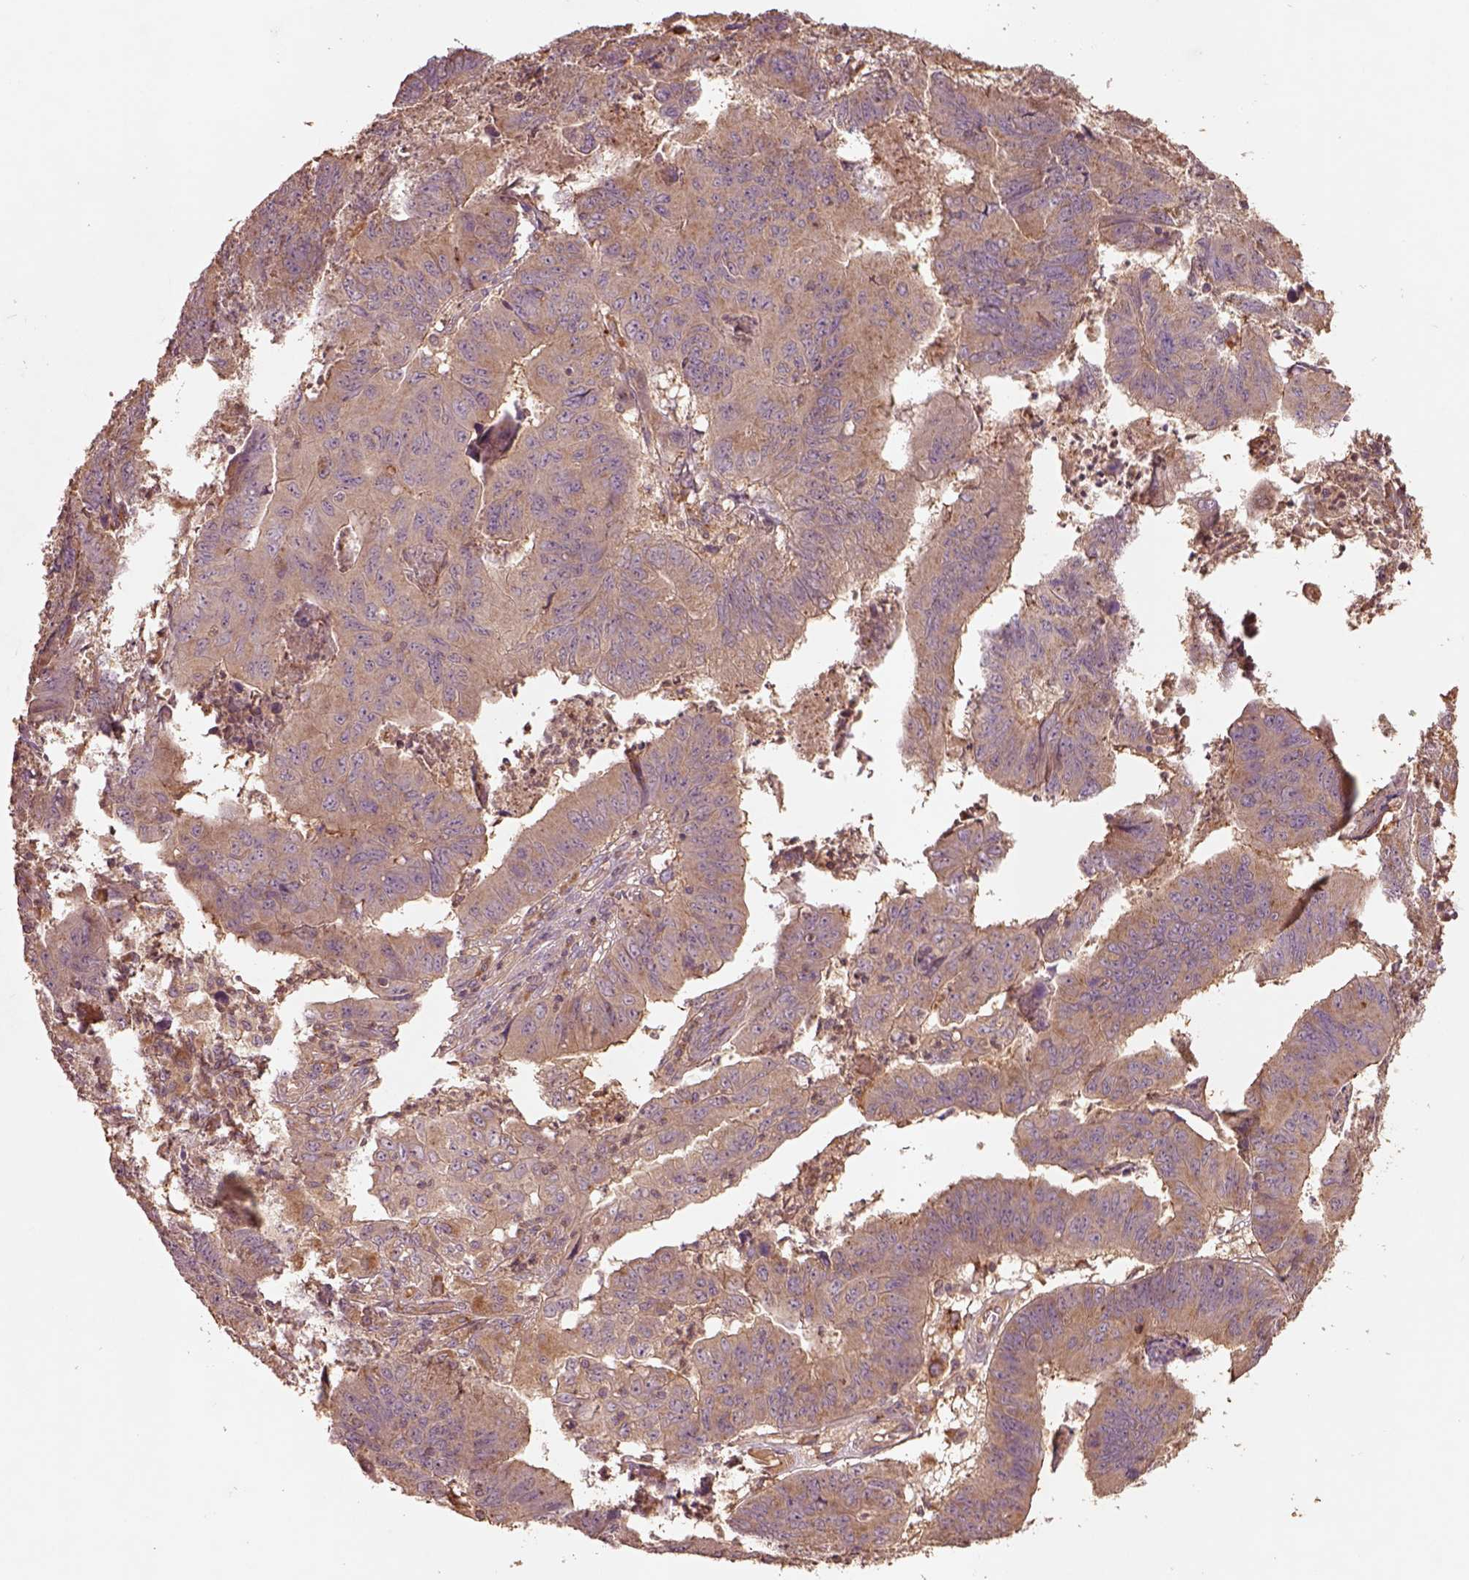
{"staining": {"intensity": "moderate", "quantity": "25%-75%", "location": "cytoplasmic/membranous"}, "tissue": "stomach cancer", "cell_type": "Tumor cells", "image_type": "cancer", "snomed": [{"axis": "morphology", "description": "Adenocarcinoma, NOS"}, {"axis": "topography", "description": "Stomach, lower"}], "caption": "Tumor cells show medium levels of moderate cytoplasmic/membranous expression in about 25%-75% of cells in human stomach adenocarcinoma.", "gene": "TRADD", "patient": {"sex": "male", "age": 77}}